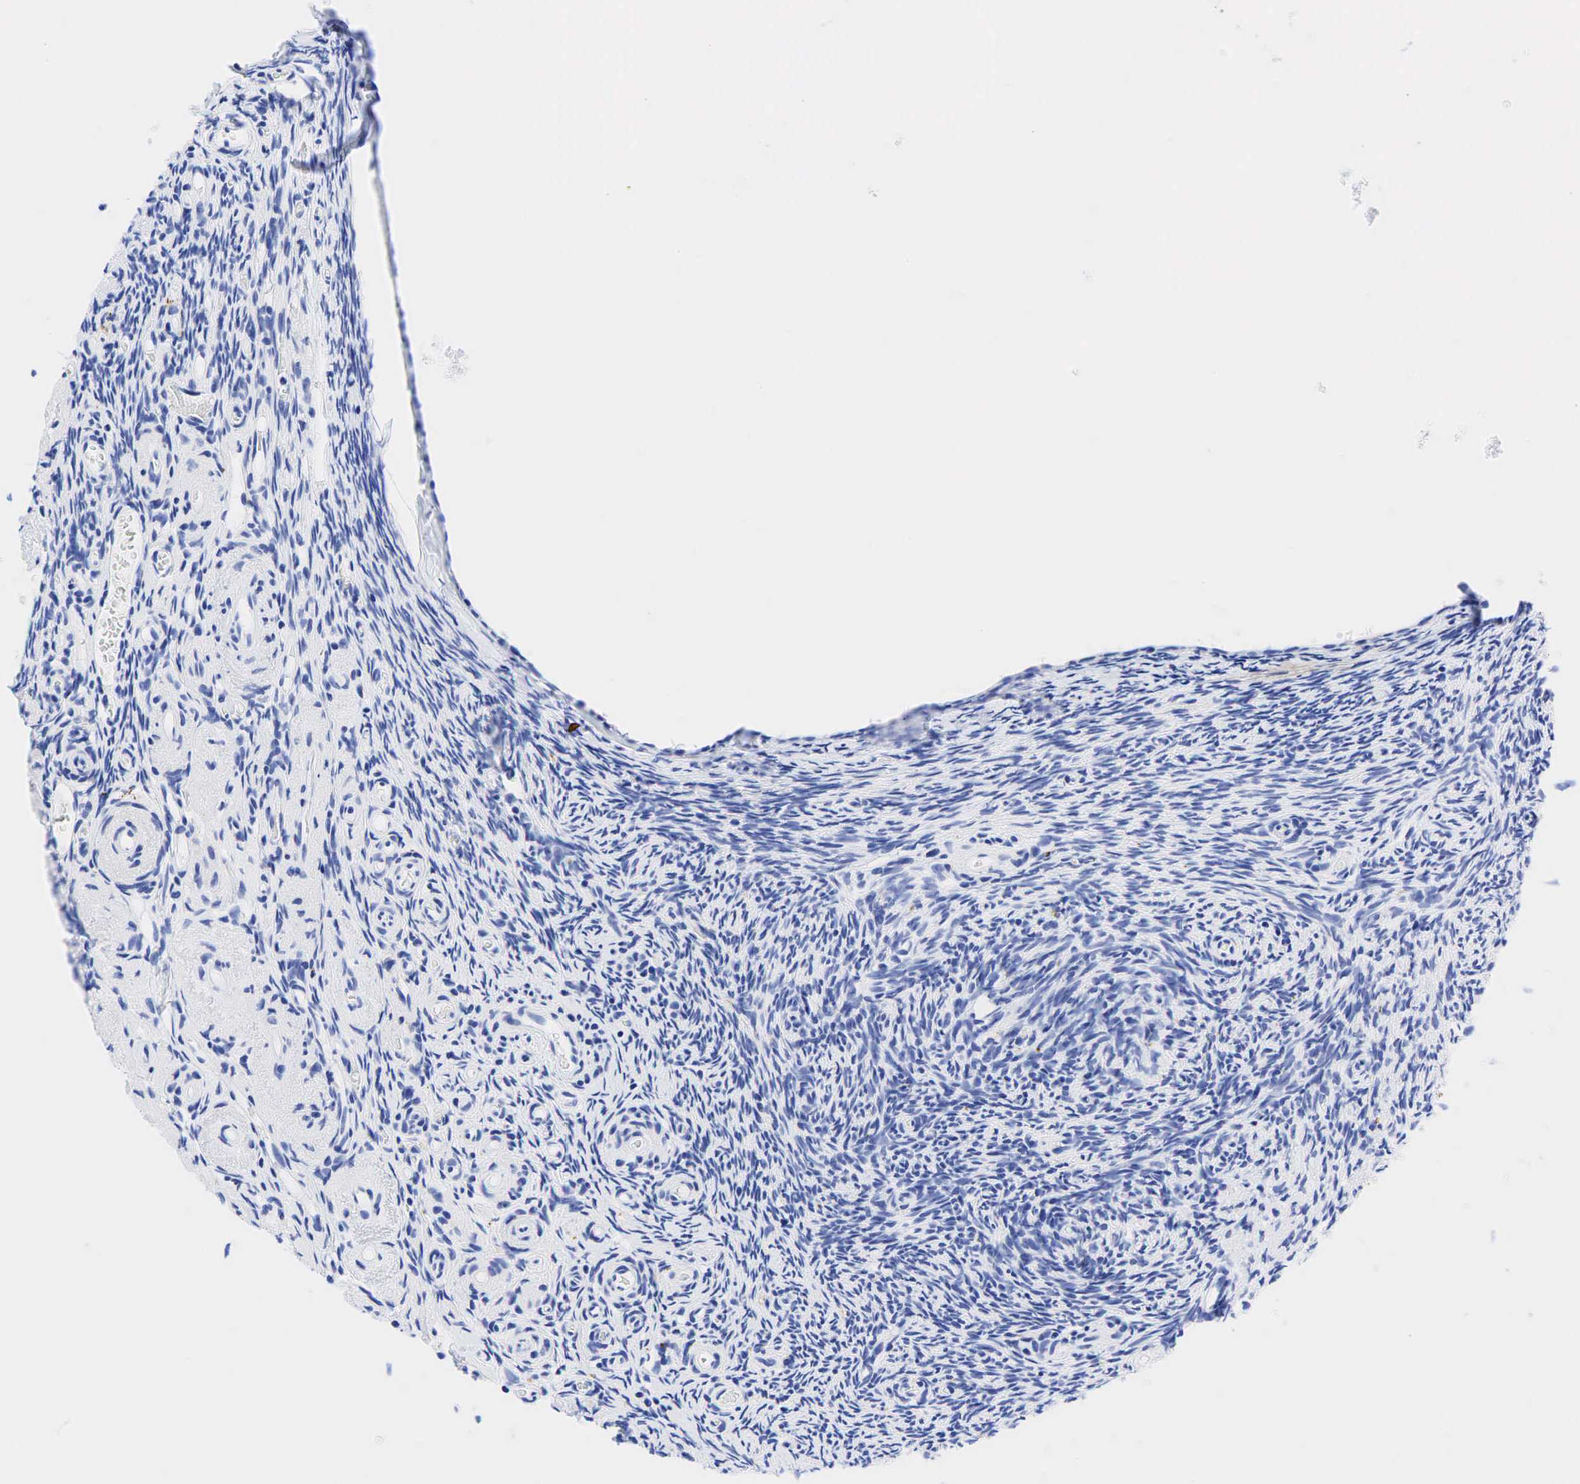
{"staining": {"intensity": "negative", "quantity": "none", "location": "none"}, "tissue": "ovary", "cell_type": "Follicle cells", "image_type": "normal", "snomed": [{"axis": "morphology", "description": "Normal tissue, NOS"}, {"axis": "topography", "description": "Ovary"}], "caption": "Immunohistochemistry photomicrograph of normal ovary: human ovary stained with DAB shows no significant protein positivity in follicle cells.", "gene": "CHGA", "patient": {"sex": "female", "age": 78}}